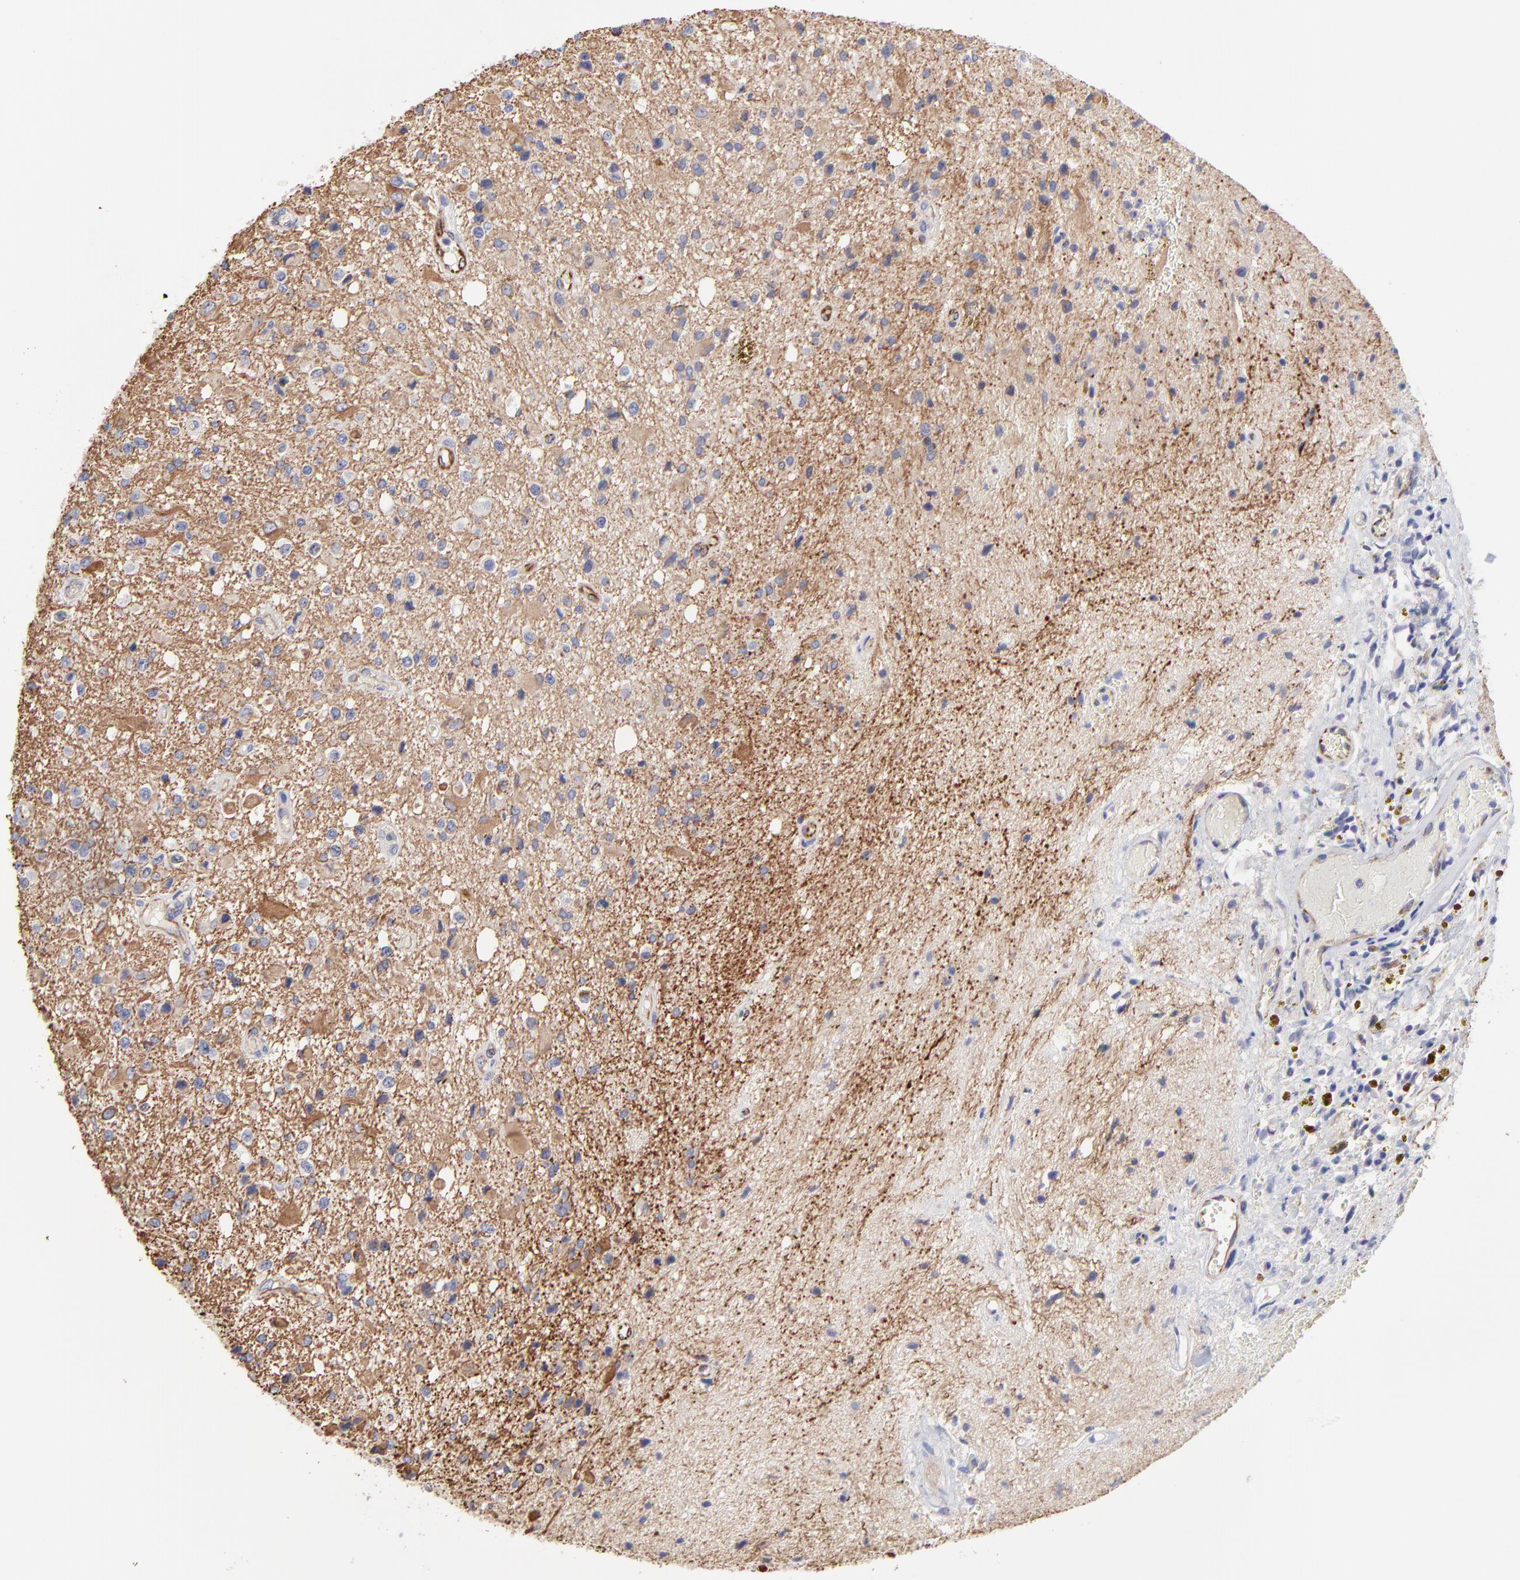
{"staining": {"intensity": "strong", "quantity": ">75%", "location": "cytoplasmic/membranous"}, "tissue": "glioma", "cell_type": "Tumor cells", "image_type": "cancer", "snomed": [{"axis": "morphology", "description": "Glioma, malignant, Low grade"}, {"axis": "topography", "description": "Brain"}], "caption": "DAB (3,3'-diaminobenzidine) immunohistochemical staining of human glioma displays strong cytoplasmic/membranous protein expression in about >75% of tumor cells.", "gene": "COX8C", "patient": {"sex": "male", "age": 58}}